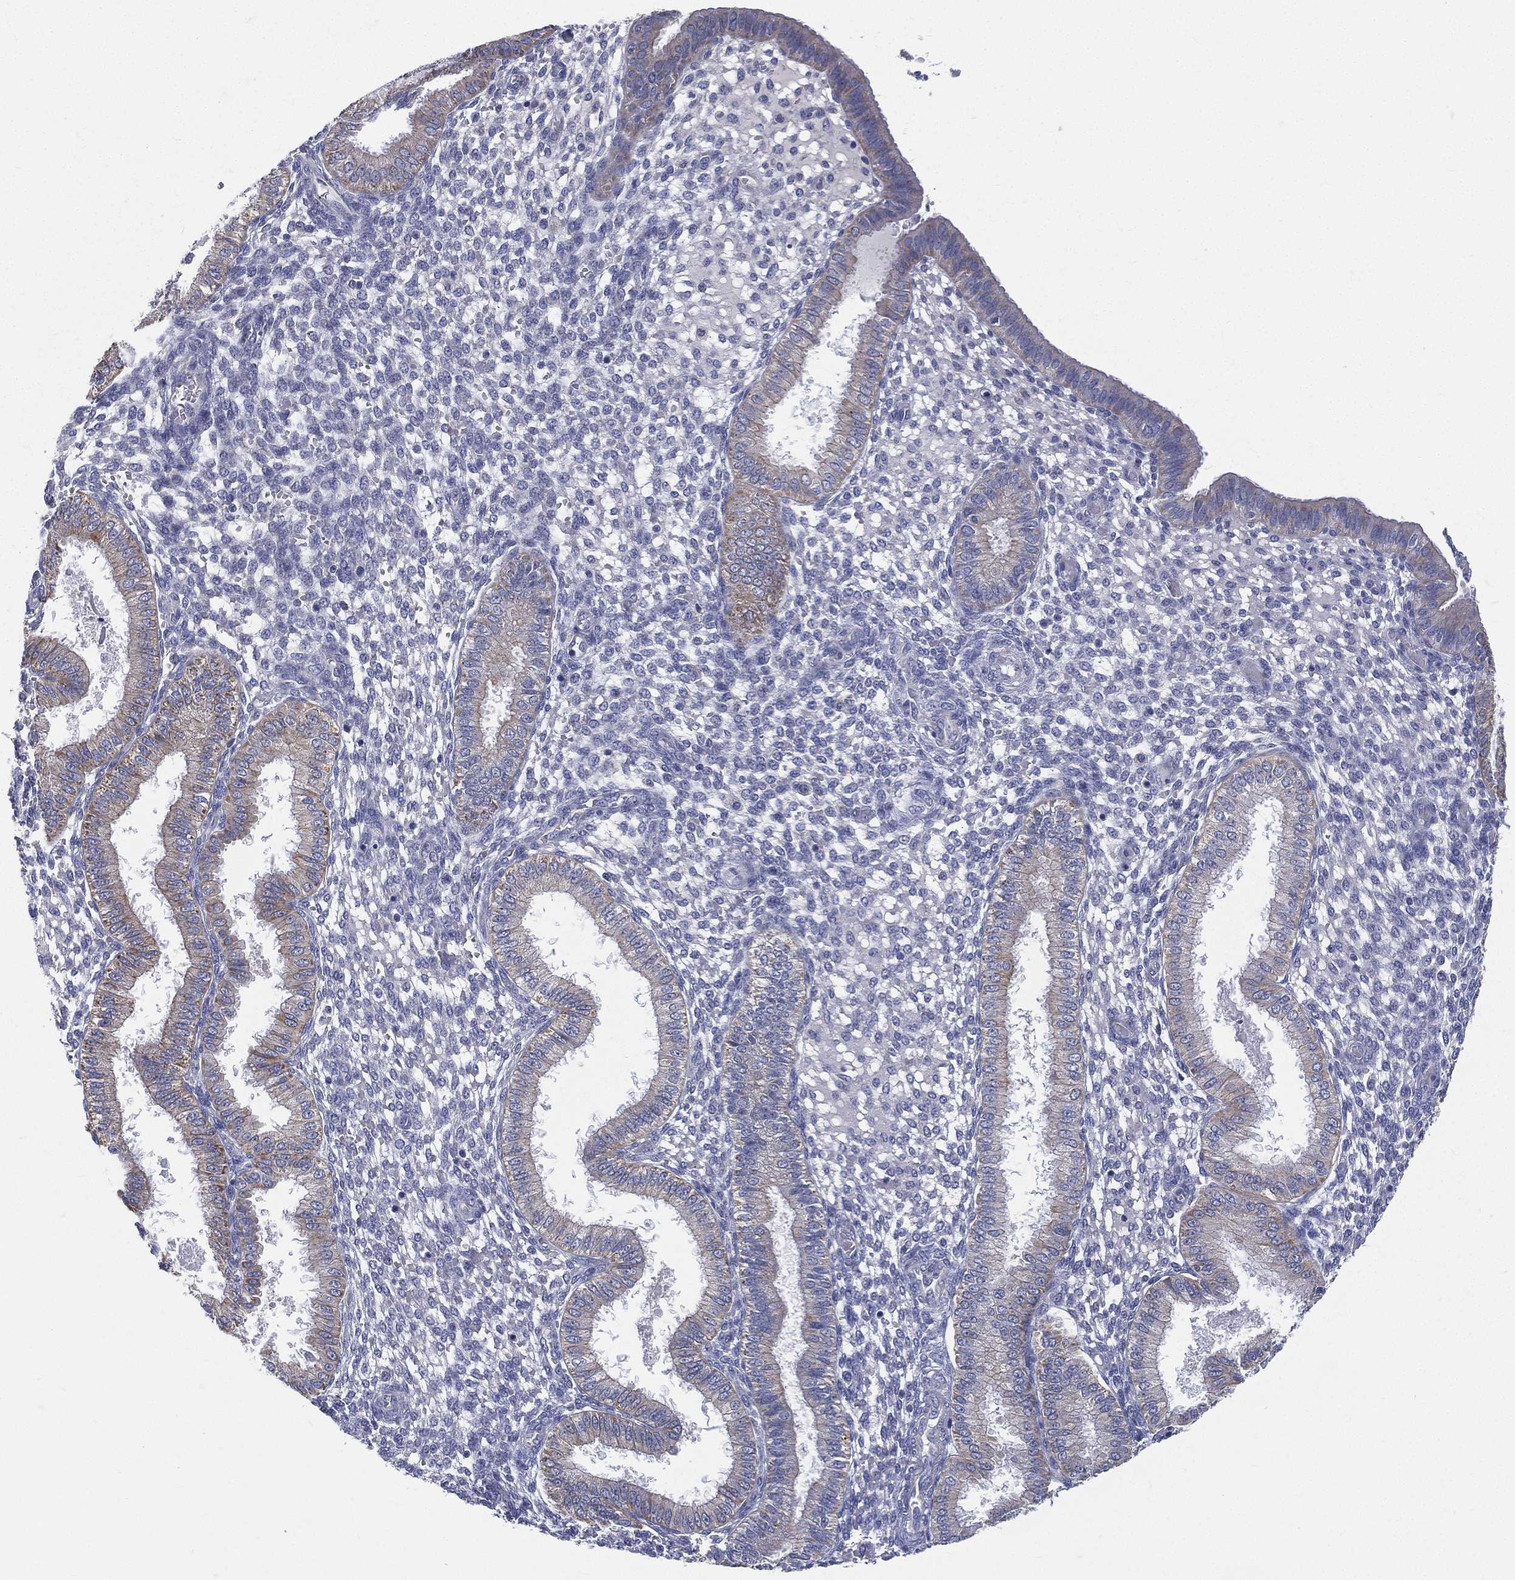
{"staining": {"intensity": "negative", "quantity": "none", "location": "none"}, "tissue": "endometrium", "cell_type": "Cells in endometrial stroma", "image_type": "normal", "snomed": [{"axis": "morphology", "description": "Normal tissue, NOS"}, {"axis": "topography", "description": "Endometrium"}], "caption": "IHC image of benign endometrium: human endometrium stained with DAB displays no significant protein staining in cells in endometrial stroma. The staining was performed using DAB to visualize the protein expression in brown, while the nuclei were stained in blue with hematoxylin (Magnification: 20x).", "gene": "PWWP3A", "patient": {"sex": "female", "age": 43}}